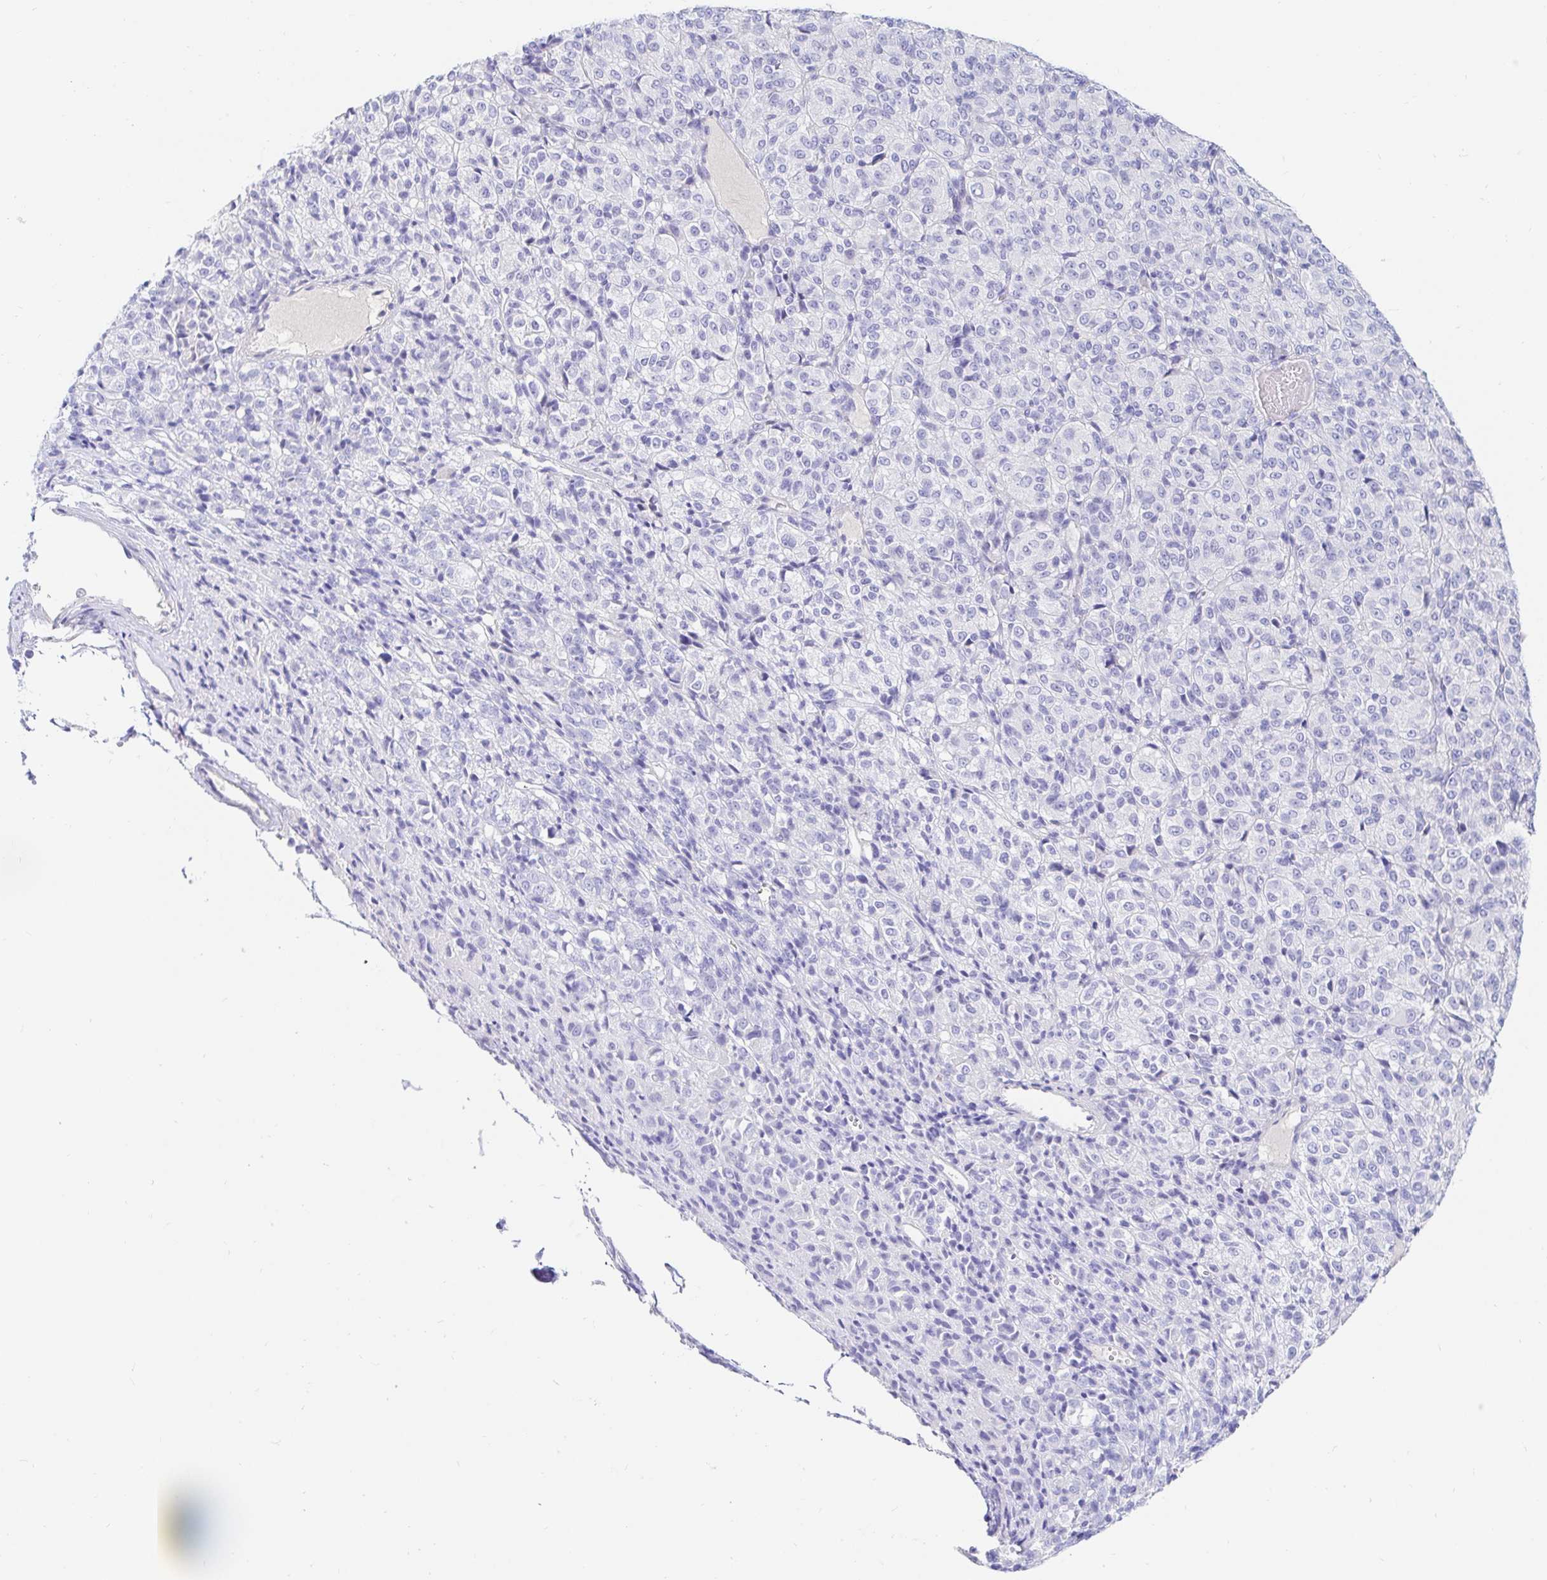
{"staining": {"intensity": "negative", "quantity": "none", "location": "none"}, "tissue": "melanoma", "cell_type": "Tumor cells", "image_type": "cancer", "snomed": [{"axis": "morphology", "description": "Malignant melanoma, Metastatic site"}, {"axis": "topography", "description": "Brain"}], "caption": "Immunohistochemistry histopathology image of neoplastic tissue: melanoma stained with DAB (3,3'-diaminobenzidine) shows no significant protein positivity in tumor cells.", "gene": "NR2E1", "patient": {"sex": "female", "age": 56}}